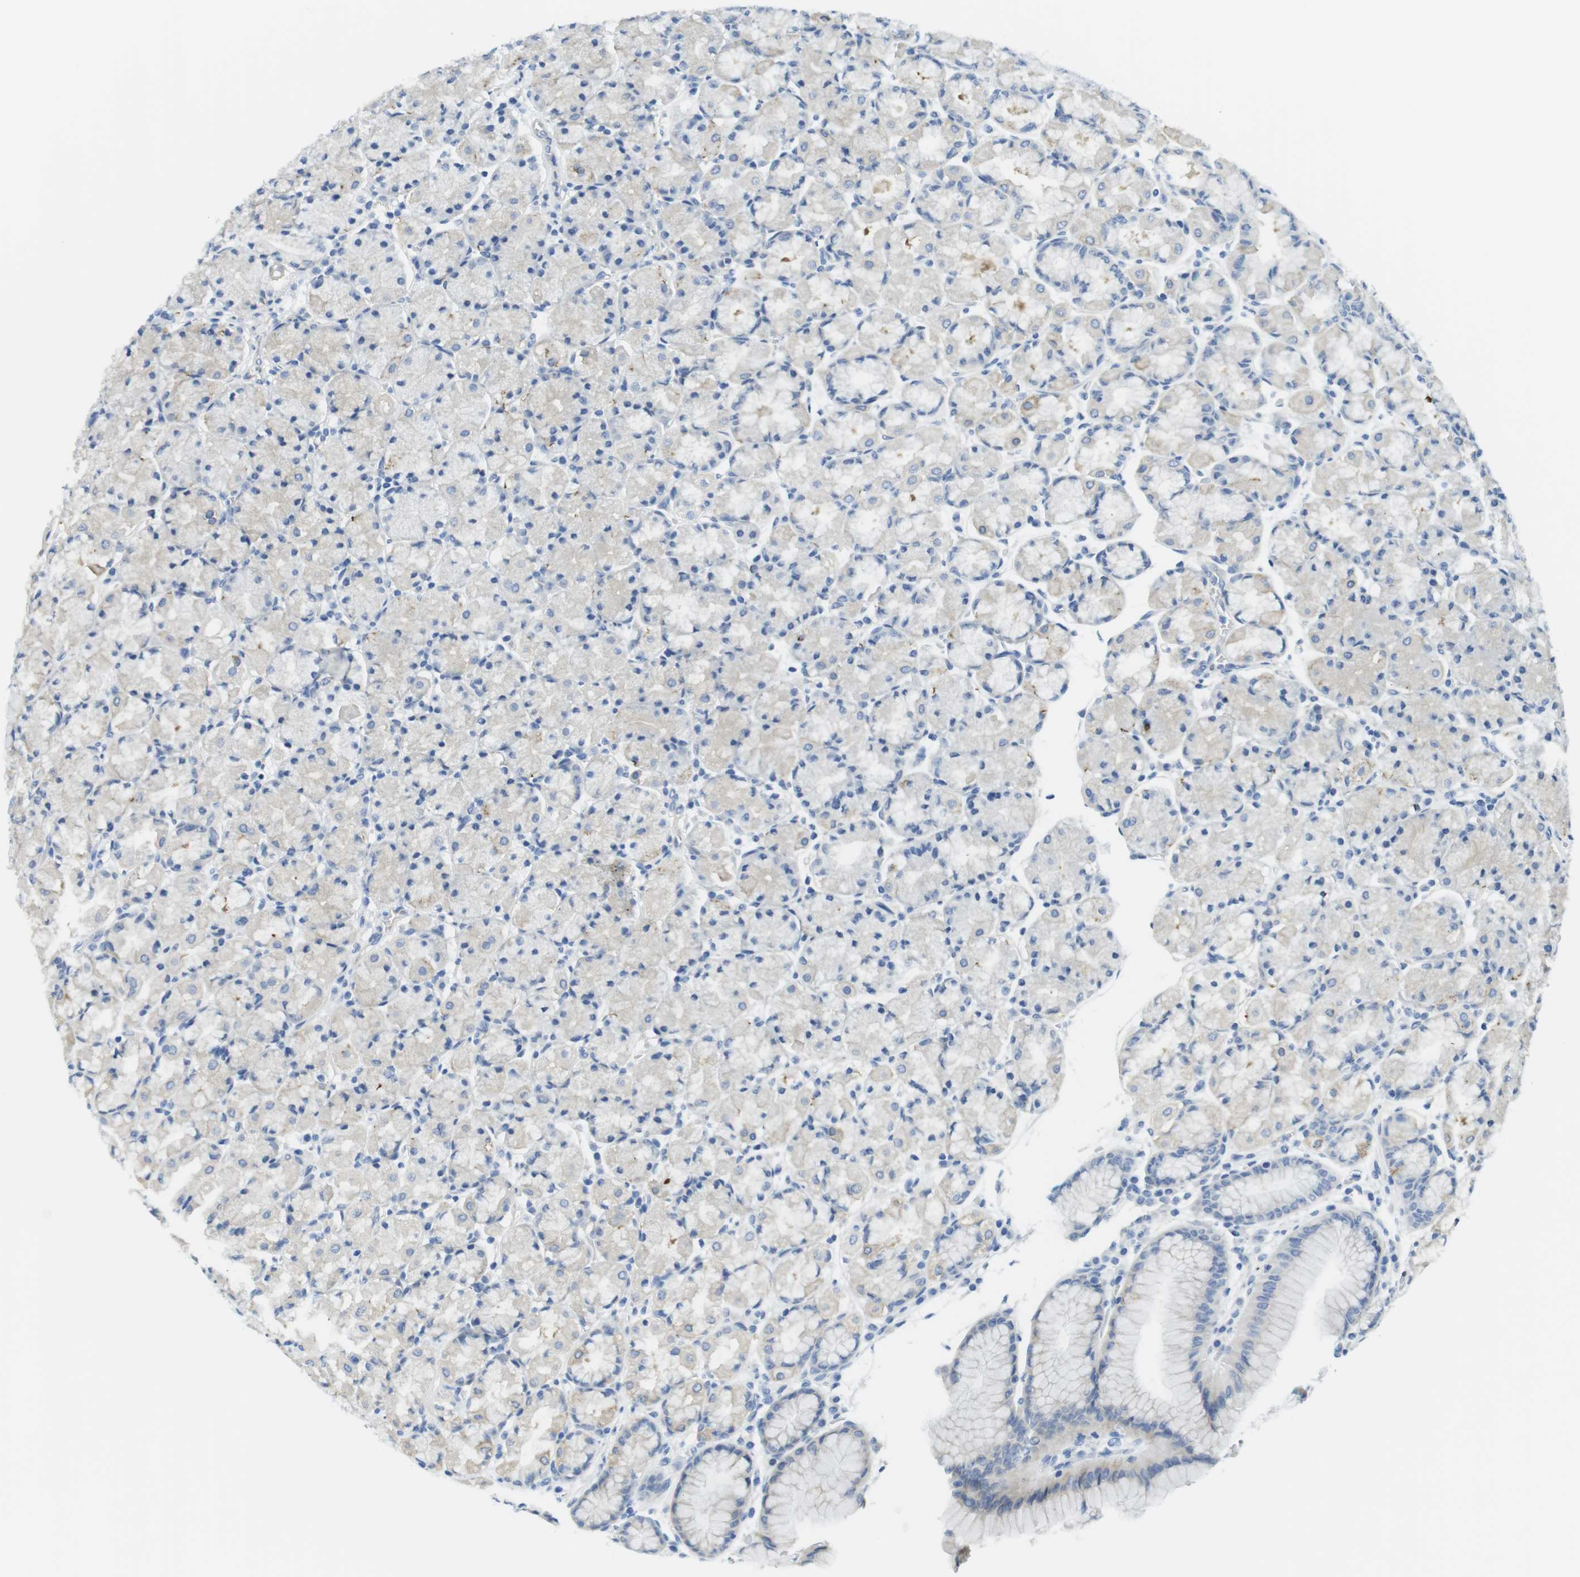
{"staining": {"intensity": "weak", "quantity": "<25%", "location": "cytoplasmic/membranous"}, "tissue": "stomach", "cell_type": "Glandular cells", "image_type": "normal", "snomed": [{"axis": "morphology", "description": "Normal tissue, NOS"}, {"axis": "topography", "description": "Stomach, upper"}], "caption": "This is an immunohistochemistry (IHC) image of unremarkable stomach. There is no positivity in glandular cells.", "gene": "CDH8", "patient": {"sex": "male", "age": 68}}